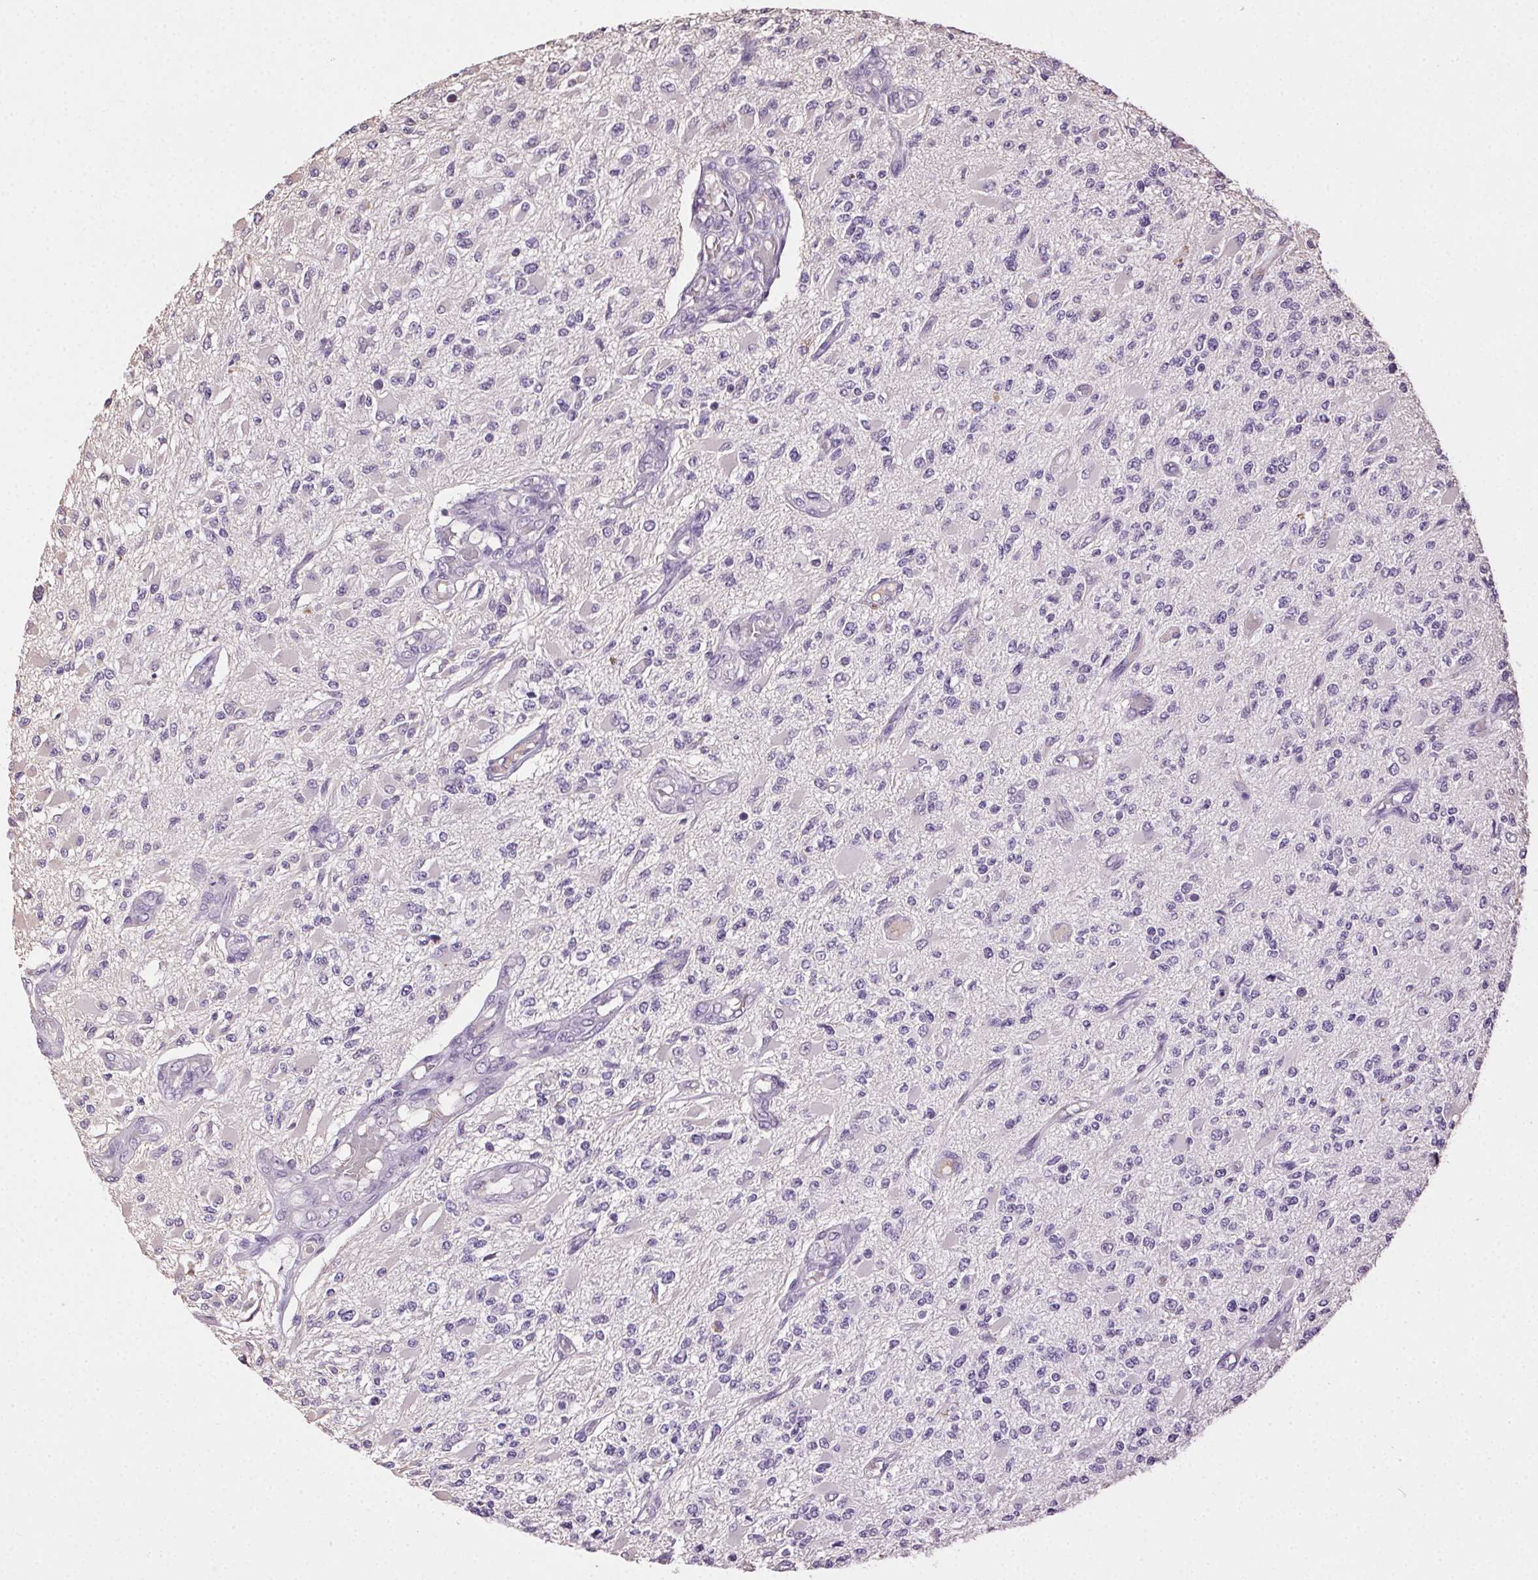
{"staining": {"intensity": "negative", "quantity": "none", "location": "none"}, "tissue": "glioma", "cell_type": "Tumor cells", "image_type": "cancer", "snomed": [{"axis": "morphology", "description": "Glioma, malignant, High grade"}, {"axis": "topography", "description": "Brain"}], "caption": "Immunohistochemistry (IHC) of human glioma displays no staining in tumor cells.", "gene": "SYCE2", "patient": {"sex": "female", "age": 63}}